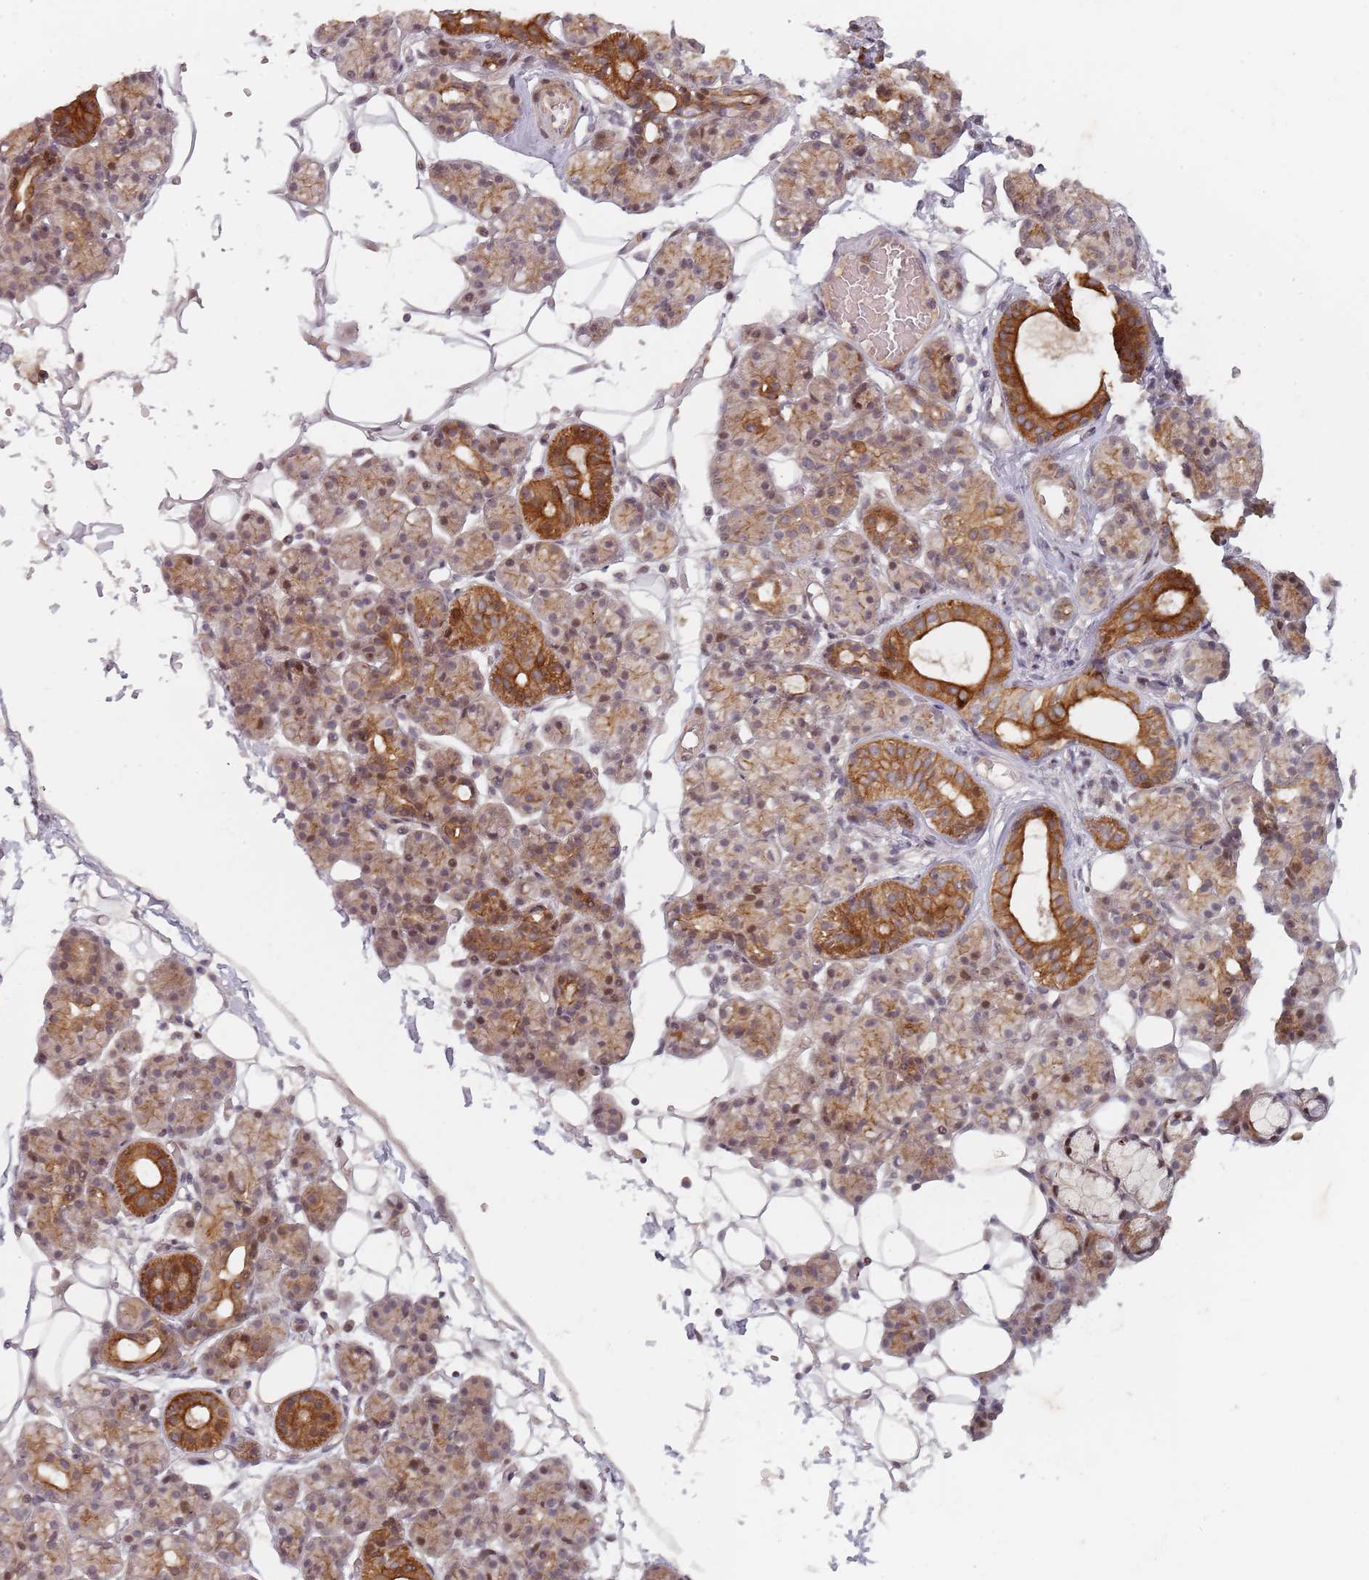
{"staining": {"intensity": "strong", "quantity": "25%-75%", "location": "cytoplasmic/membranous,nuclear"}, "tissue": "salivary gland", "cell_type": "Glandular cells", "image_type": "normal", "snomed": [{"axis": "morphology", "description": "Normal tissue, NOS"}, {"axis": "topography", "description": "Salivary gland"}], "caption": "Immunohistochemistry staining of normal salivary gland, which shows high levels of strong cytoplasmic/membranous,nuclear staining in about 25%-75% of glandular cells indicating strong cytoplasmic/membranous,nuclear protein positivity. The staining was performed using DAB (3,3'-diaminobenzidine) (brown) for protein detection and nuclei were counterstained in hematoxylin (blue).", "gene": "RPS6KA2", "patient": {"sex": "male", "age": 63}}